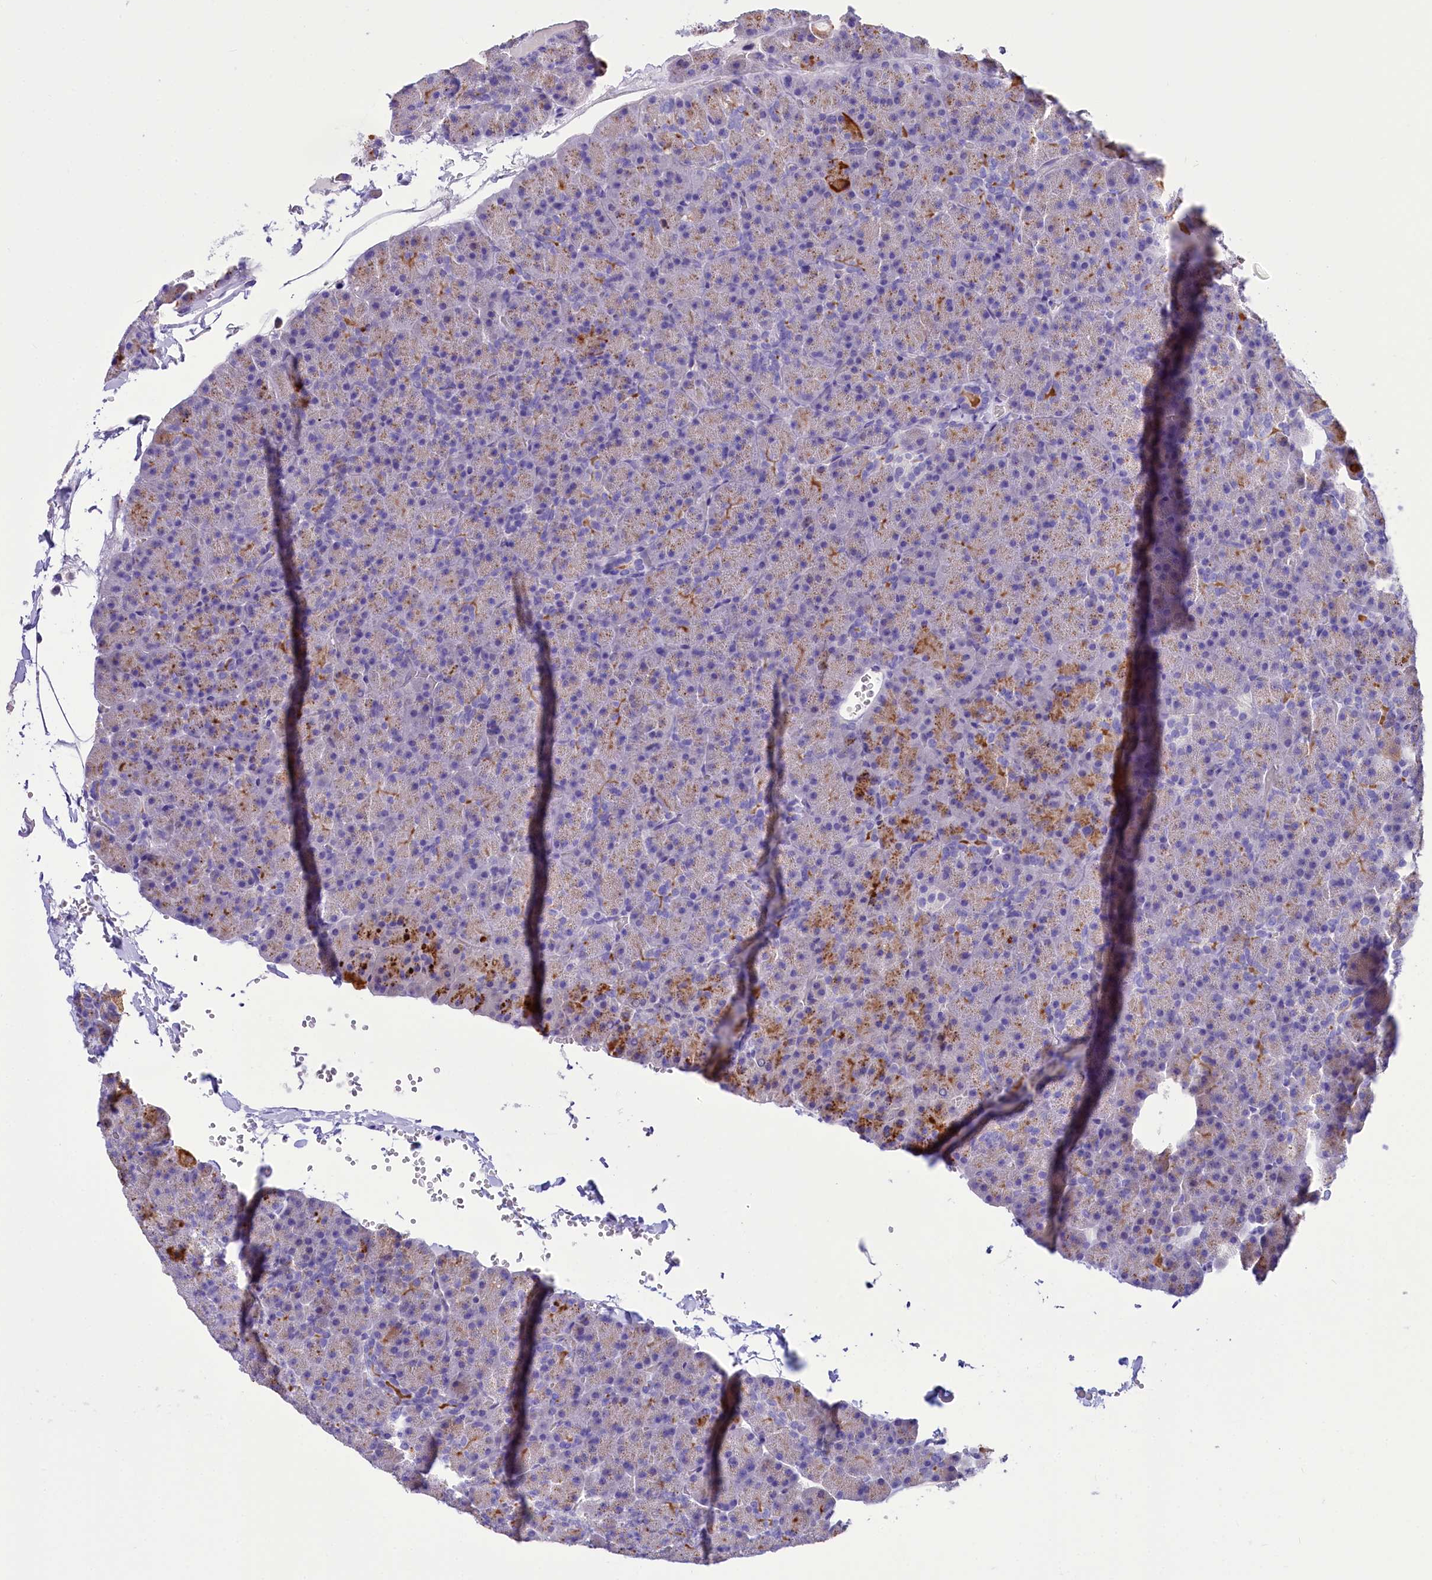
{"staining": {"intensity": "moderate", "quantity": "<25%", "location": "cytoplasmic/membranous"}, "tissue": "pancreas", "cell_type": "Exocrine glandular cells", "image_type": "normal", "snomed": [{"axis": "morphology", "description": "Normal tissue, NOS"}, {"axis": "morphology", "description": "Carcinoid, malignant, NOS"}, {"axis": "topography", "description": "Pancreas"}], "caption": "IHC staining of unremarkable pancreas, which exhibits low levels of moderate cytoplasmic/membranous expression in approximately <25% of exocrine glandular cells indicating moderate cytoplasmic/membranous protein expression. The staining was performed using DAB (3,3'-diaminobenzidine) (brown) for protein detection and nuclei were counterstained in hematoxylin (blue).", "gene": "TTC36", "patient": {"sex": "female", "age": 35}}